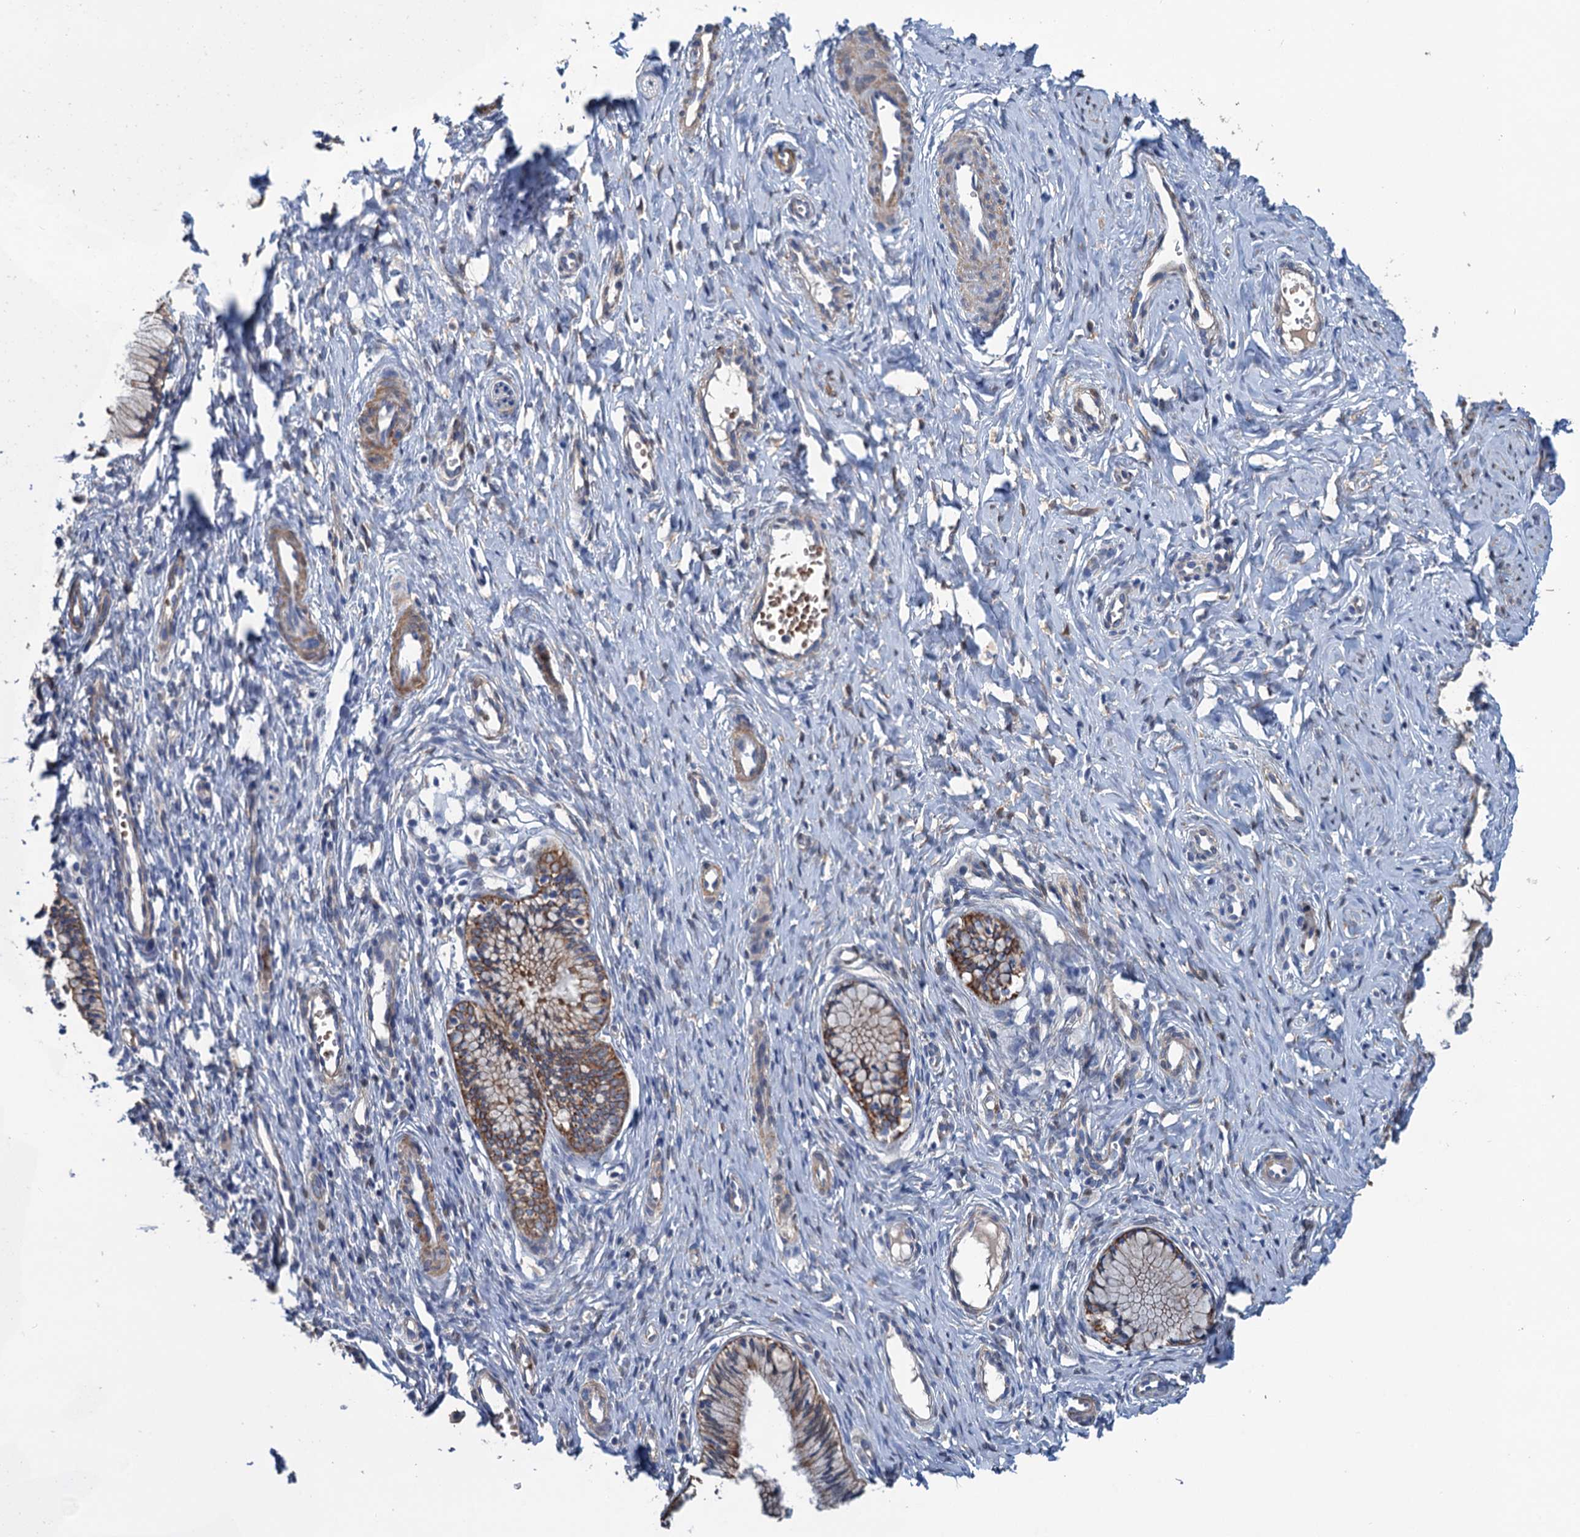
{"staining": {"intensity": "moderate", "quantity": ">75%", "location": "cytoplasmic/membranous"}, "tissue": "cervix", "cell_type": "Glandular cells", "image_type": "normal", "snomed": [{"axis": "morphology", "description": "Normal tissue, NOS"}, {"axis": "topography", "description": "Cervix"}], "caption": "Protein expression analysis of unremarkable human cervix reveals moderate cytoplasmic/membranous staining in about >75% of glandular cells.", "gene": "SMCO3", "patient": {"sex": "female", "age": 27}}